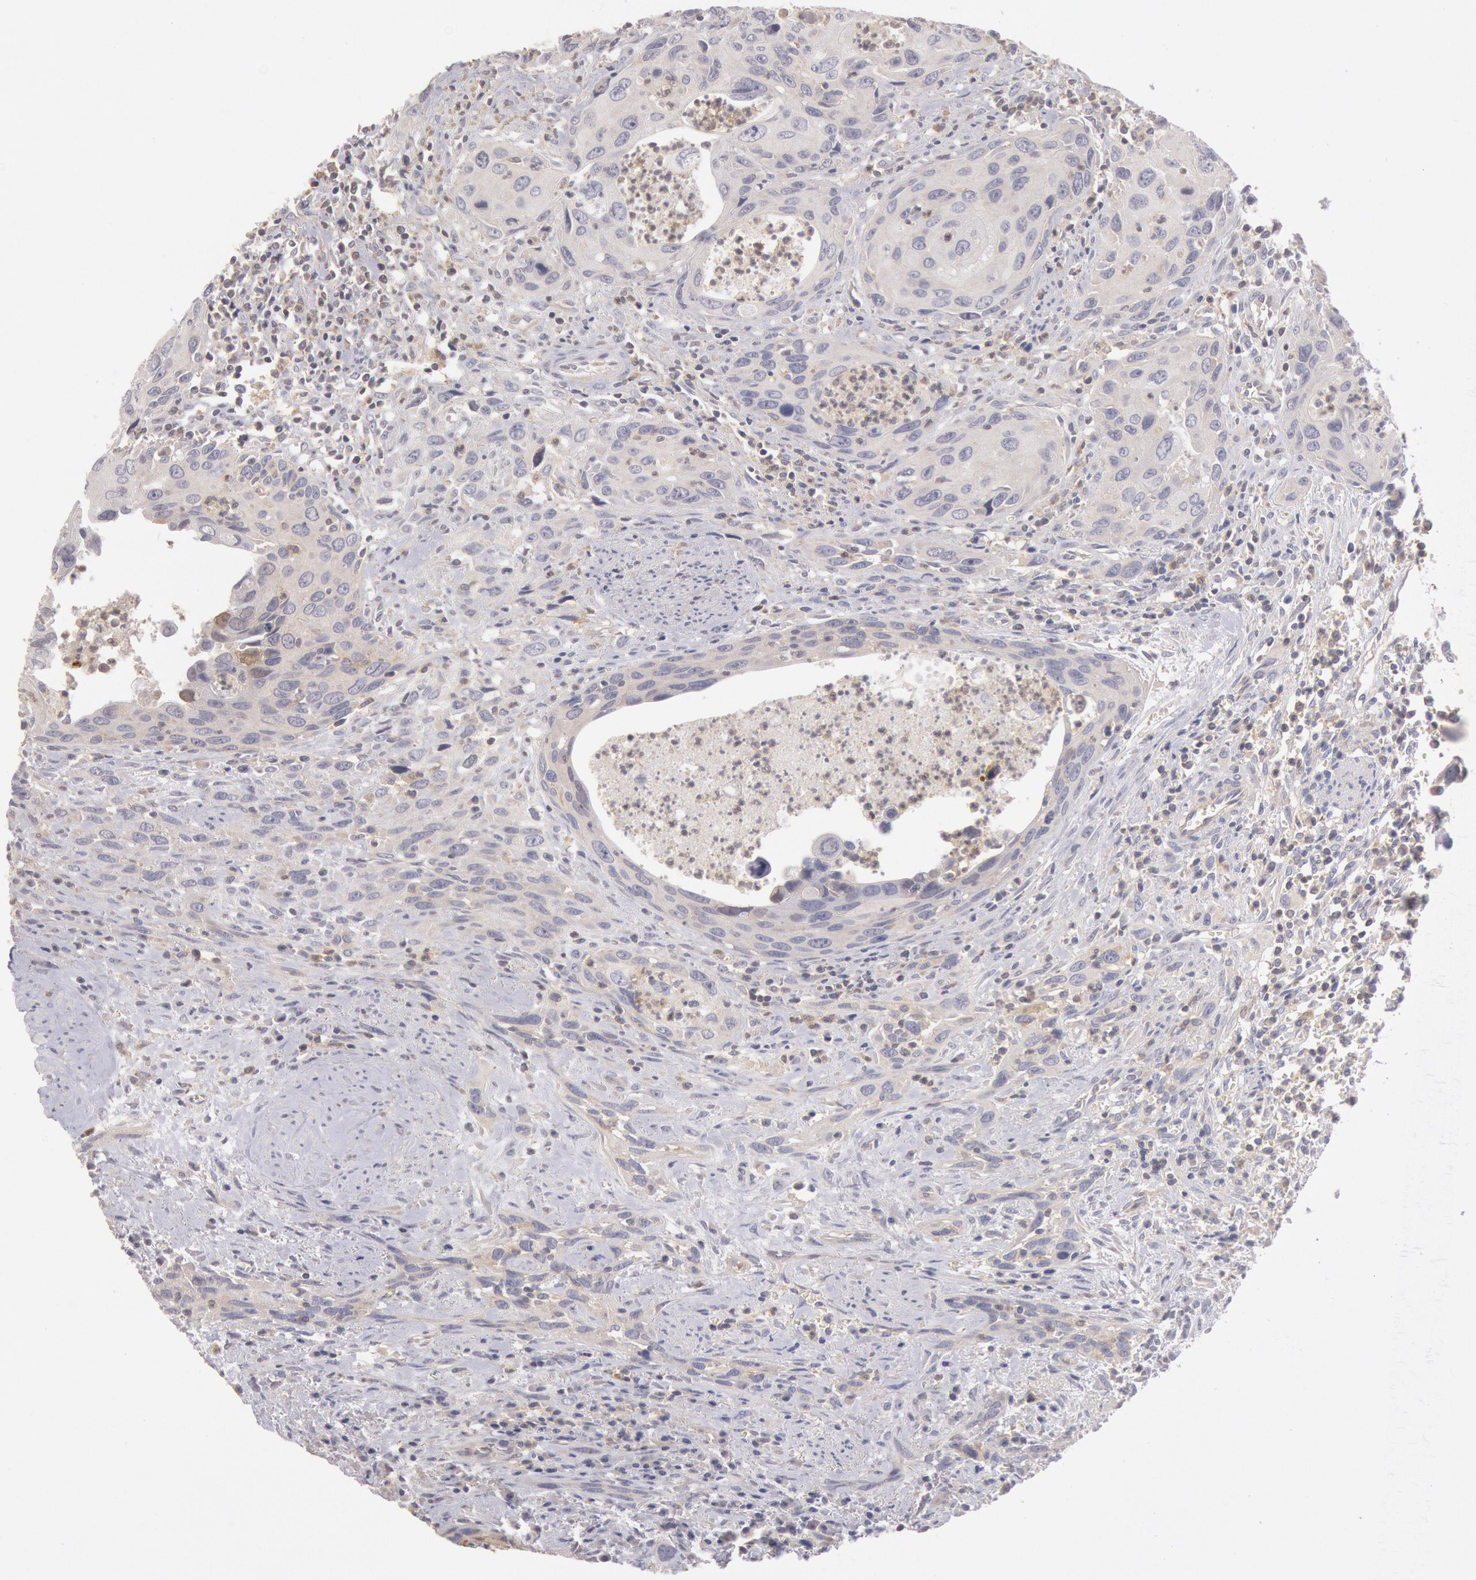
{"staining": {"intensity": "negative", "quantity": "none", "location": "none"}, "tissue": "urothelial cancer", "cell_type": "Tumor cells", "image_type": "cancer", "snomed": [{"axis": "morphology", "description": "Urothelial carcinoma, High grade"}, {"axis": "topography", "description": "Urinary bladder"}], "caption": "IHC micrograph of neoplastic tissue: urothelial carcinoma (high-grade) stained with DAB (3,3'-diaminobenzidine) exhibits no significant protein expression in tumor cells.", "gene": "PIK3R1", "patient": {"sex": "male", "age": 71}}